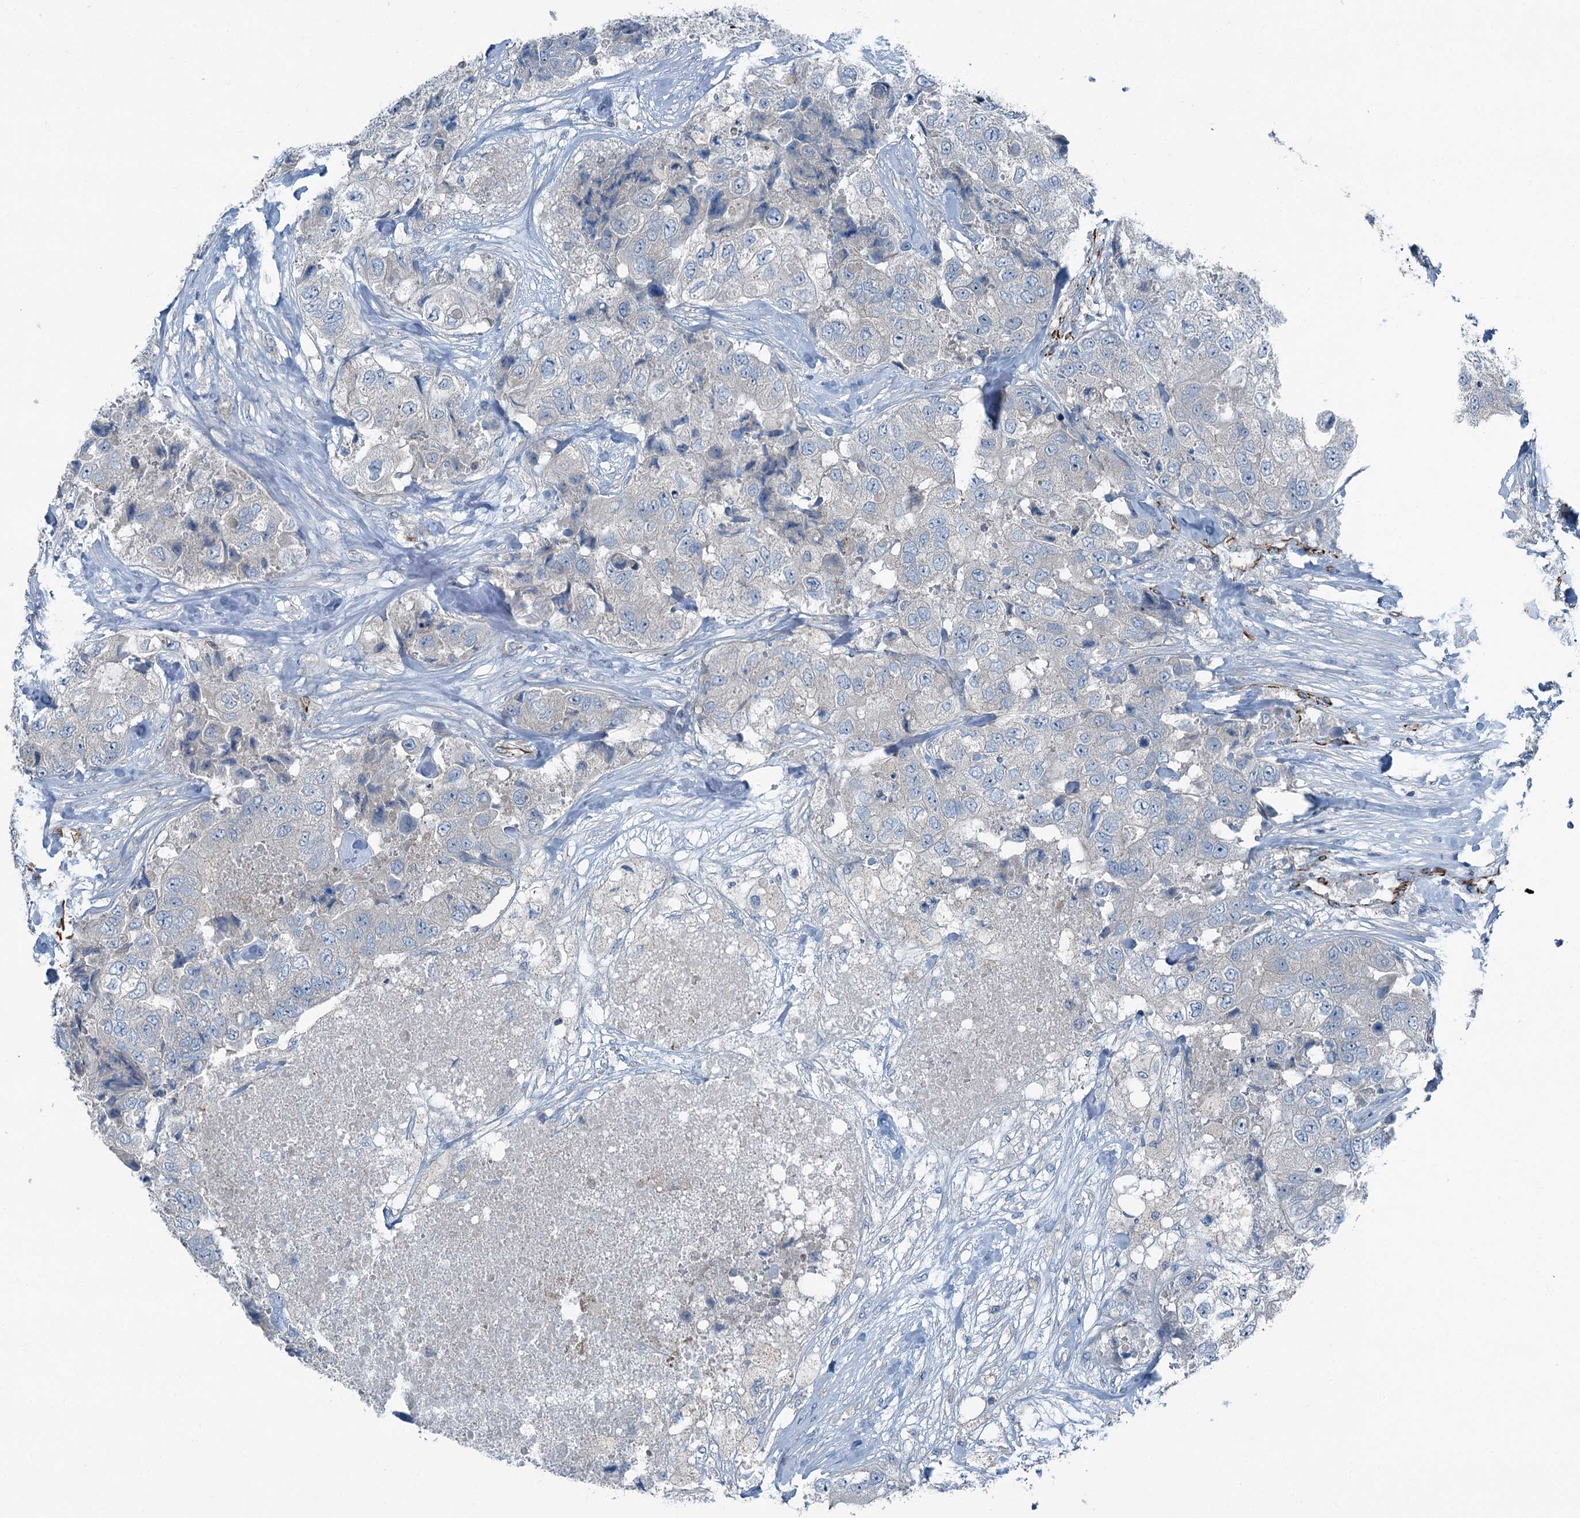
{"staining": {"intensity": "negative", "quantity": "none", "location": "none"}, "tissue": "breast cancer", "cell_type": "Tumor cells", "image_type": "cancer", "snomed": [{"axis": "morphology", "description": "Duct carcinoma"}, {"axis": "topography", "description": "Breast"}], "caption": "Immunohistochemical staining of breast cancer displays no significant expression in tumor cells.", "gene": "AXL", "patient": {"sex": "female", "age": 62}}